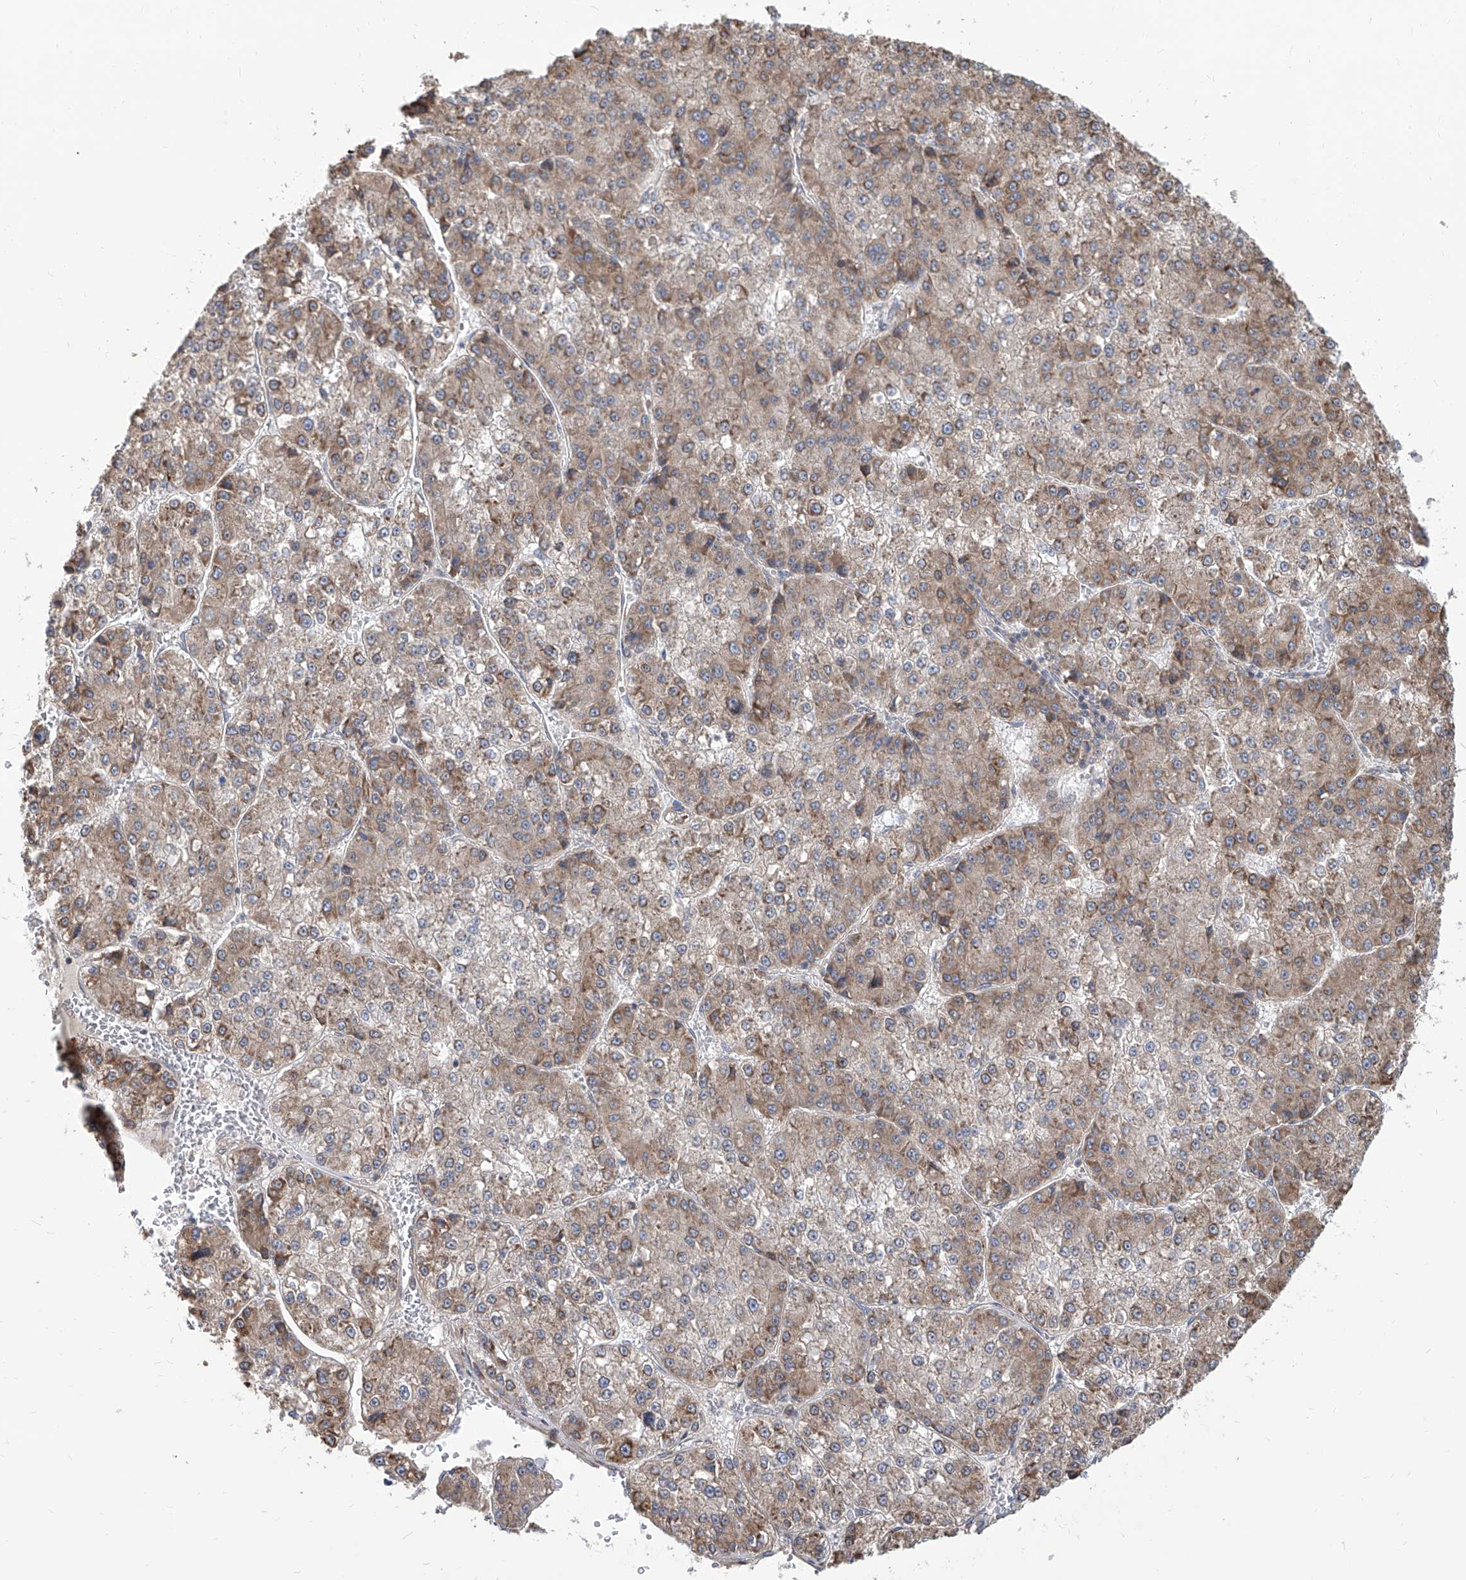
{"staining": {"intensity": "moderate", "quantity": "25%-75%", "location": "cytoplasmic/membranous"}, "tissue": "liver cancer", "cell_type": "Tumor cells", "image_type": "cancer", "snomed": [{"axis": "morphology", "description": "Carcinoma, Hepatocellular, NOS"}, {"axis": "topography", "description": "Liver"}], "caption": "IHC of human liver cancer (hepatocellular carcinoma) demonstrates medium levels of moderate cytoplasmic/membranous staining in approximately 25%-75% of tumor cells.", "gene": "FAM83B", "patient": {"sex": "female", "age": 73}}